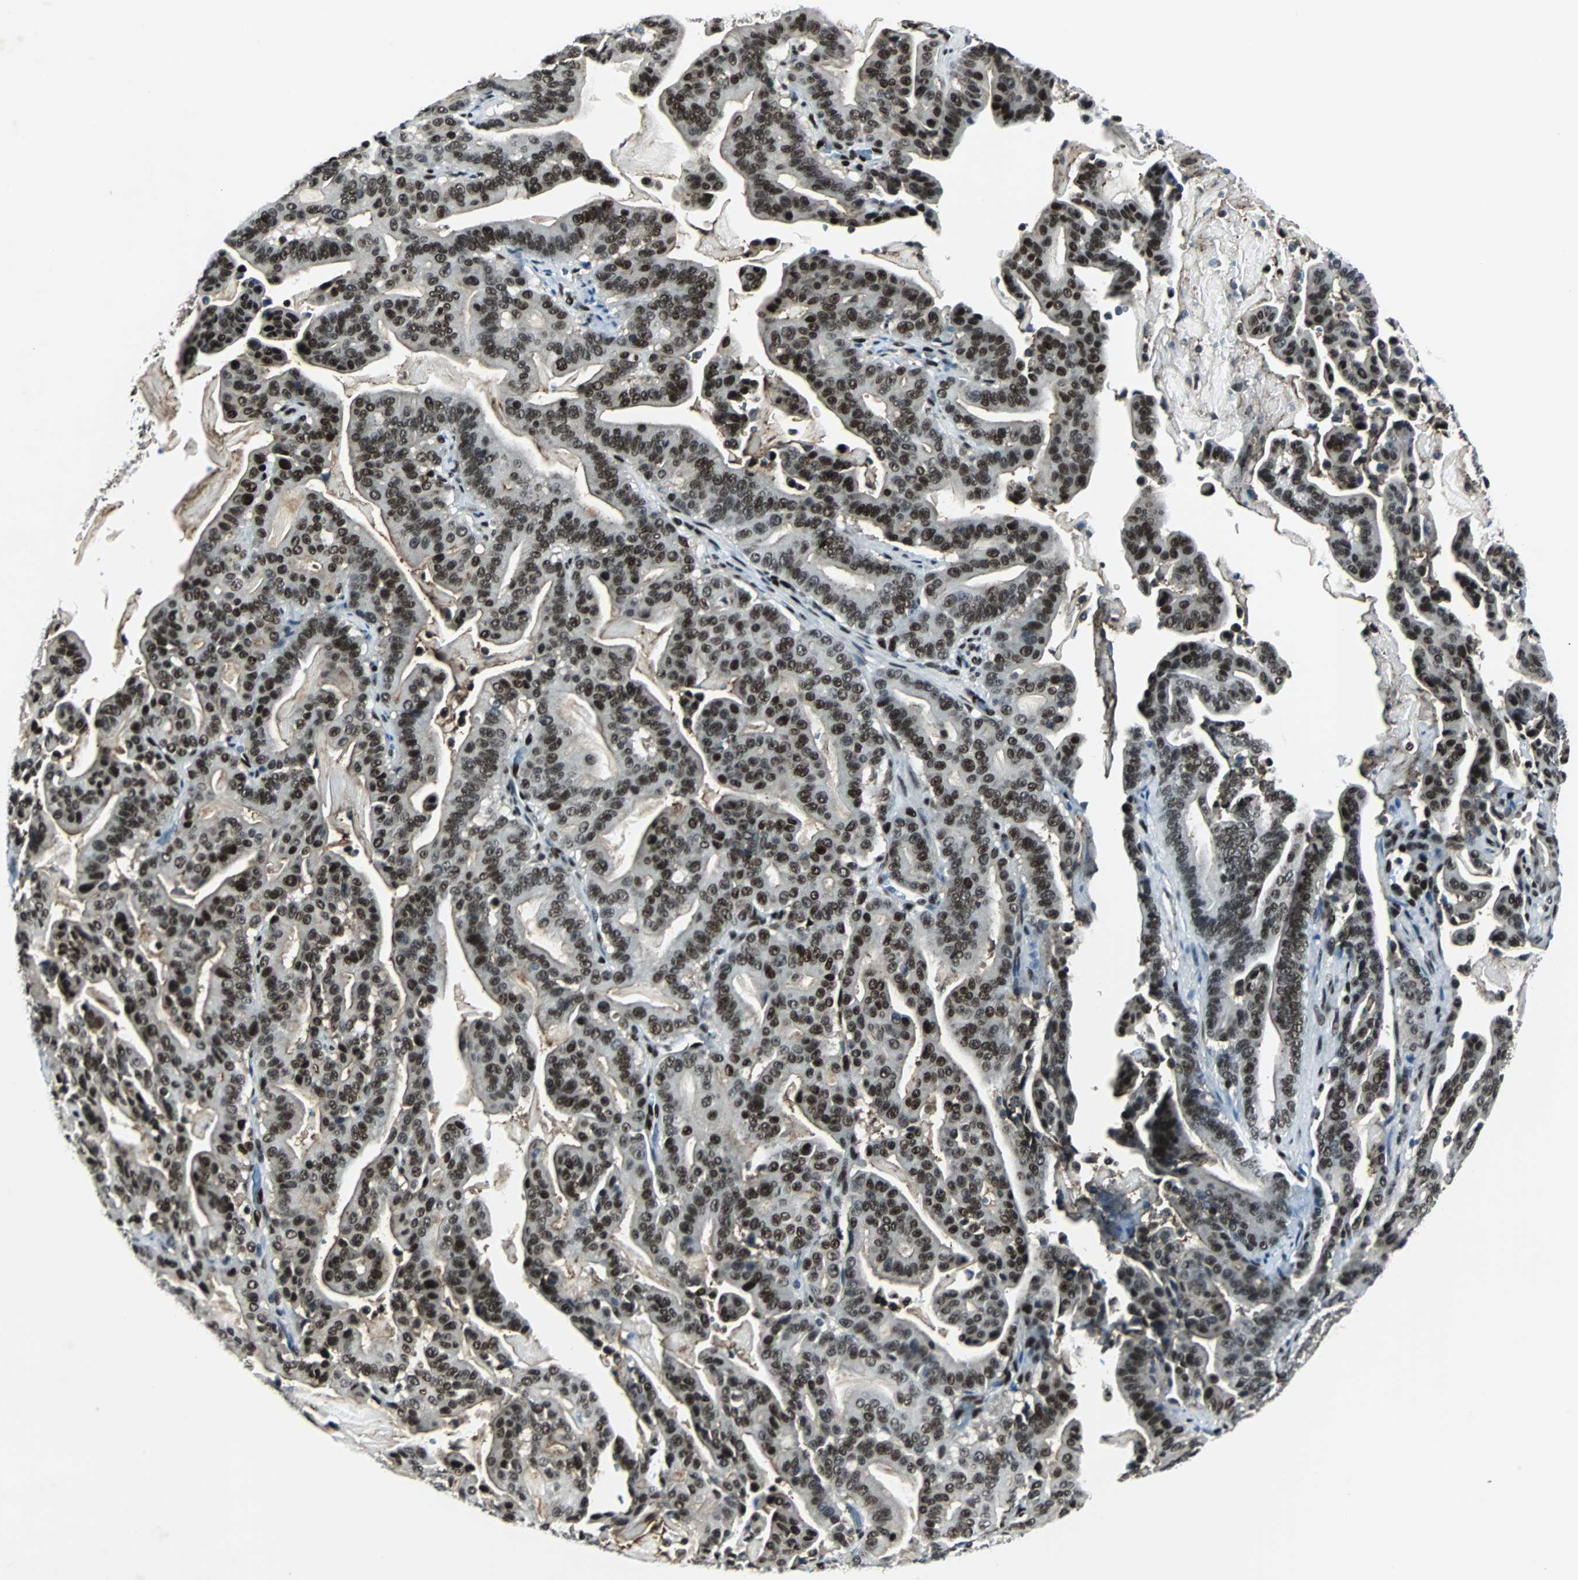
{"staining": {"intensity": "strong", "quantity": ">75%", "location": "nuclear"}, "tissue": "pancreatic cancer", "cell_type": "Tumor cells", "image_type": "cancer", "snomed": [{"axis": "morphology", "description": "Adenocarcinoma, NOS"}, {"axis": "topography", "description": "Pancreas"}], "caption": "Protein staining of pancreatic adenocarcinoma tissue shows strong nuclear staining in about >75% of tumor cells. The protein of interest is shown in brown color, while the nuclei are stained blue.", "gene": "MEF2D", "patient": {"sex": "male", "age": 63}}